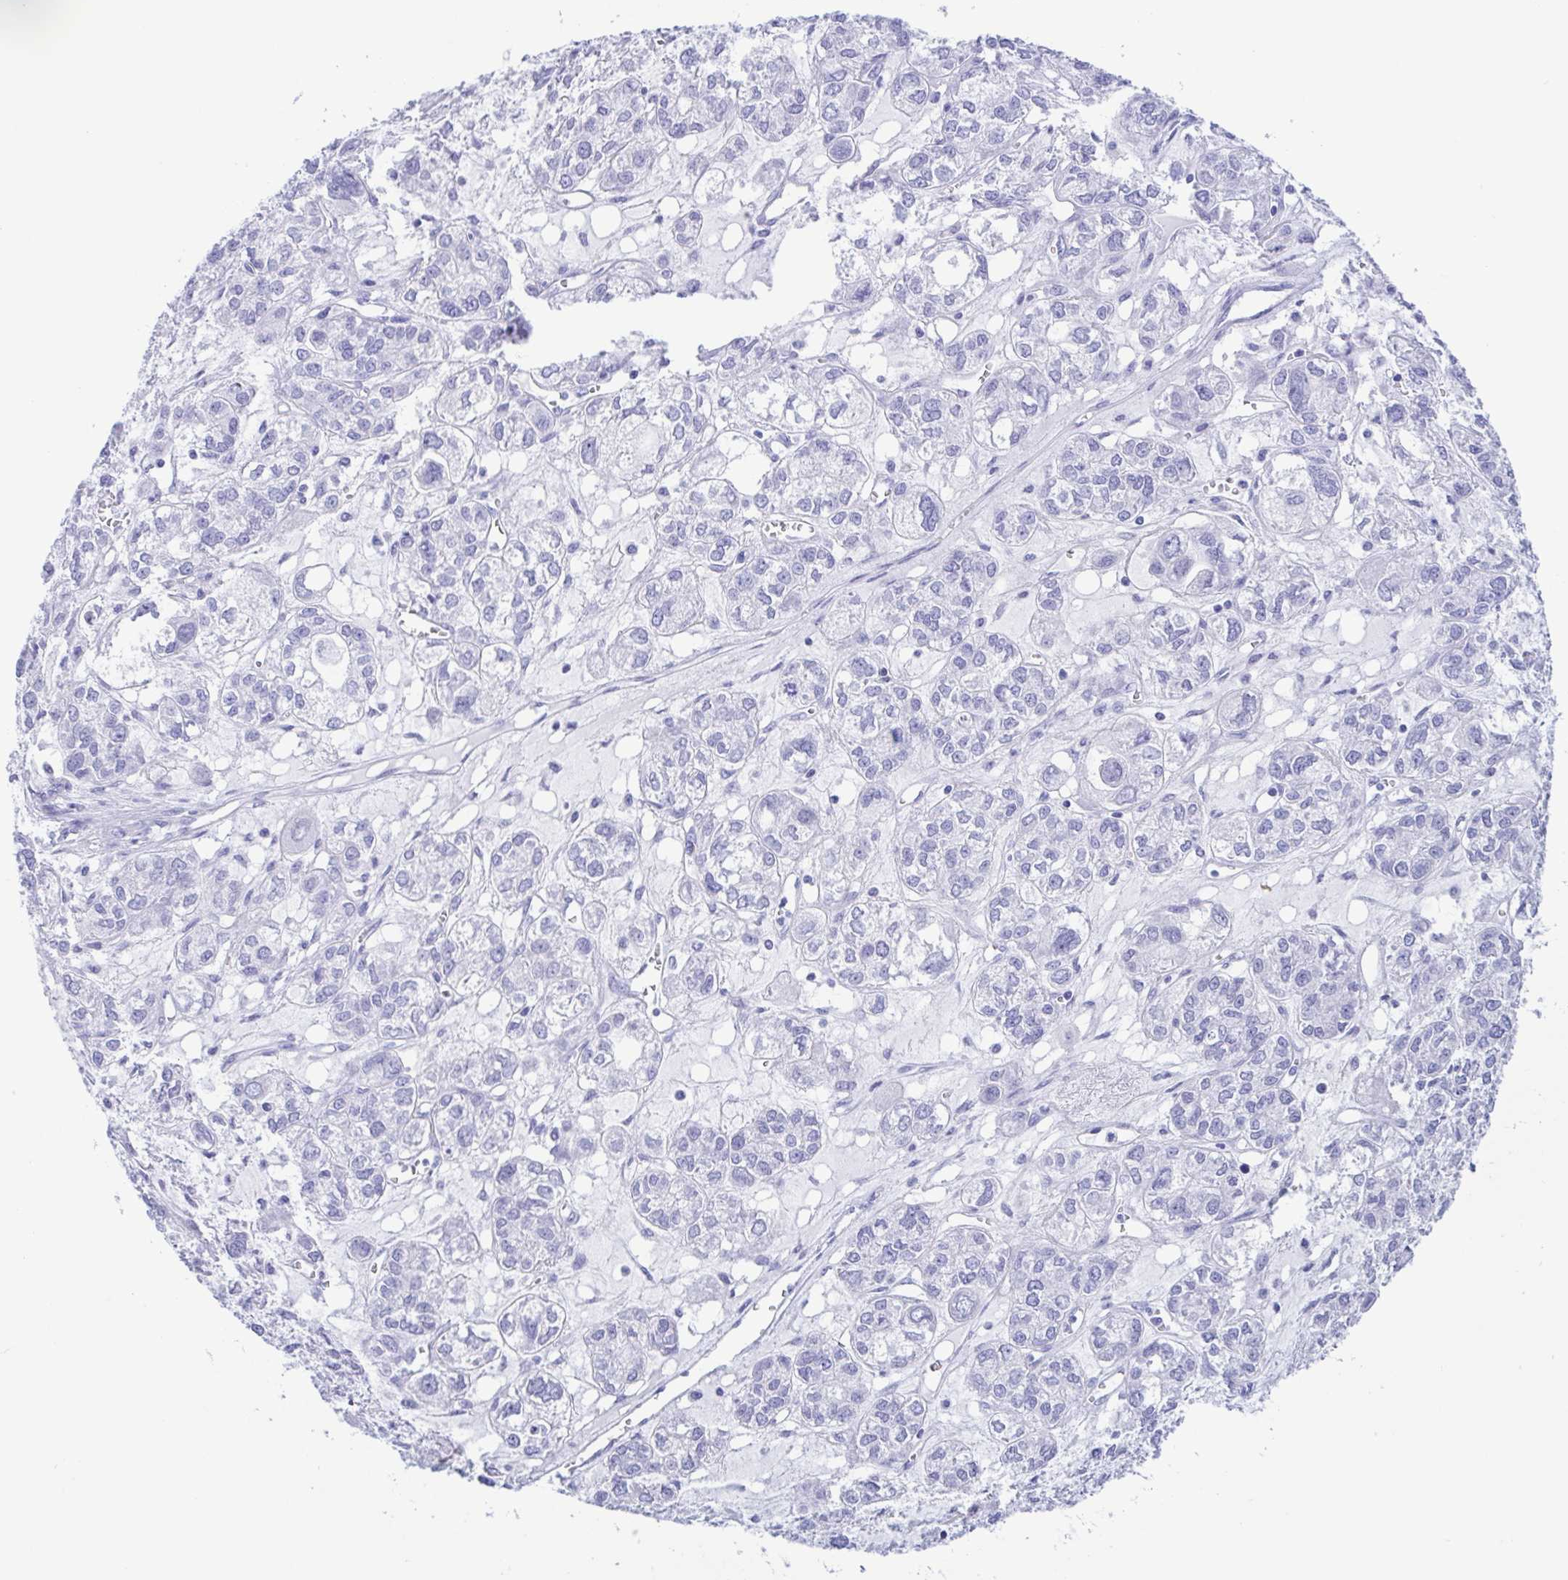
{"staining": {"intensity": "negative", "quantity": "none", "location": "none"}, "tissue": "ovarian cancer", "cell_type": "Tumor cells", "image_type": "cancer", "snomed": [{"axis": "morphology", "description": "Carcinoma, endometroid"}, {"axis": "topography", "description": "Ovary"}], "caption": "Tumor cells are negative for protein expression in human ovarian cancer (endometroid carcinoma). The staining is performed using DAB brown chromogen with nuclei counter-stained in using hematoxylin.", "gene": "TSPY2", "patient": {"sex": "female", "age": 64}}